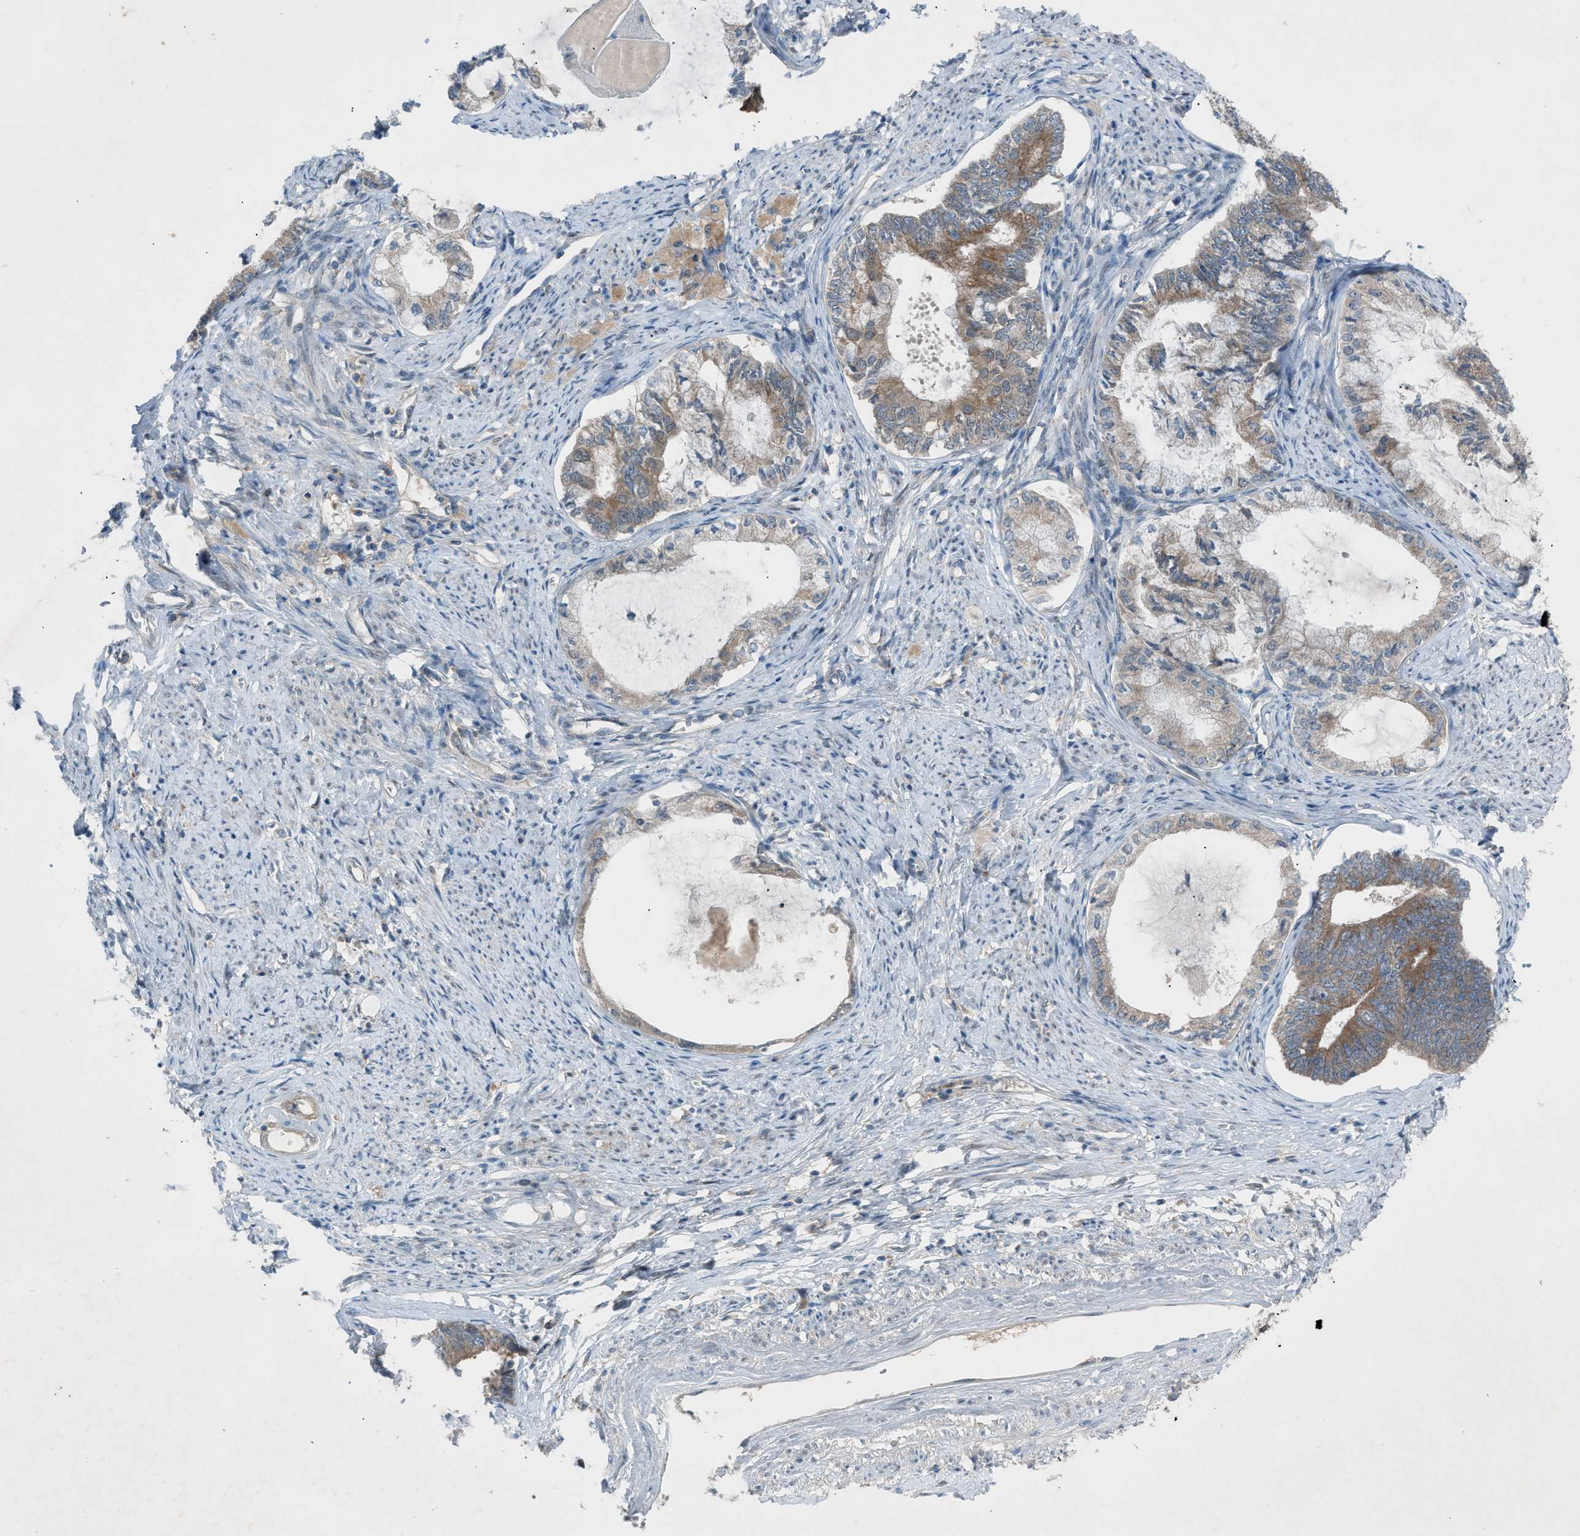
{"staining": {"intensity": "moderate", "quantity": "25%-75%", "location": "cytoplasmic/membranous"}, "tissue": "endometrial cancer", "cell_type": "Tumor cells", "image_type": "cancer", "snomed": [{"axis": "morphology", "description": "Adenocarcinoma, NOS"}, {"axis": "topography", "description": "Endometrium"}], "caption": "An immunohistochemistry (IHC) micrograph of neoplastic tissue is shown. Protein staining in brown shows moderate cytoplasmic/membranous positivity in endometrial cancer within tumor cells.", "gene": "DYRK1A", "patient": {"sex": "female", "age": 86}}